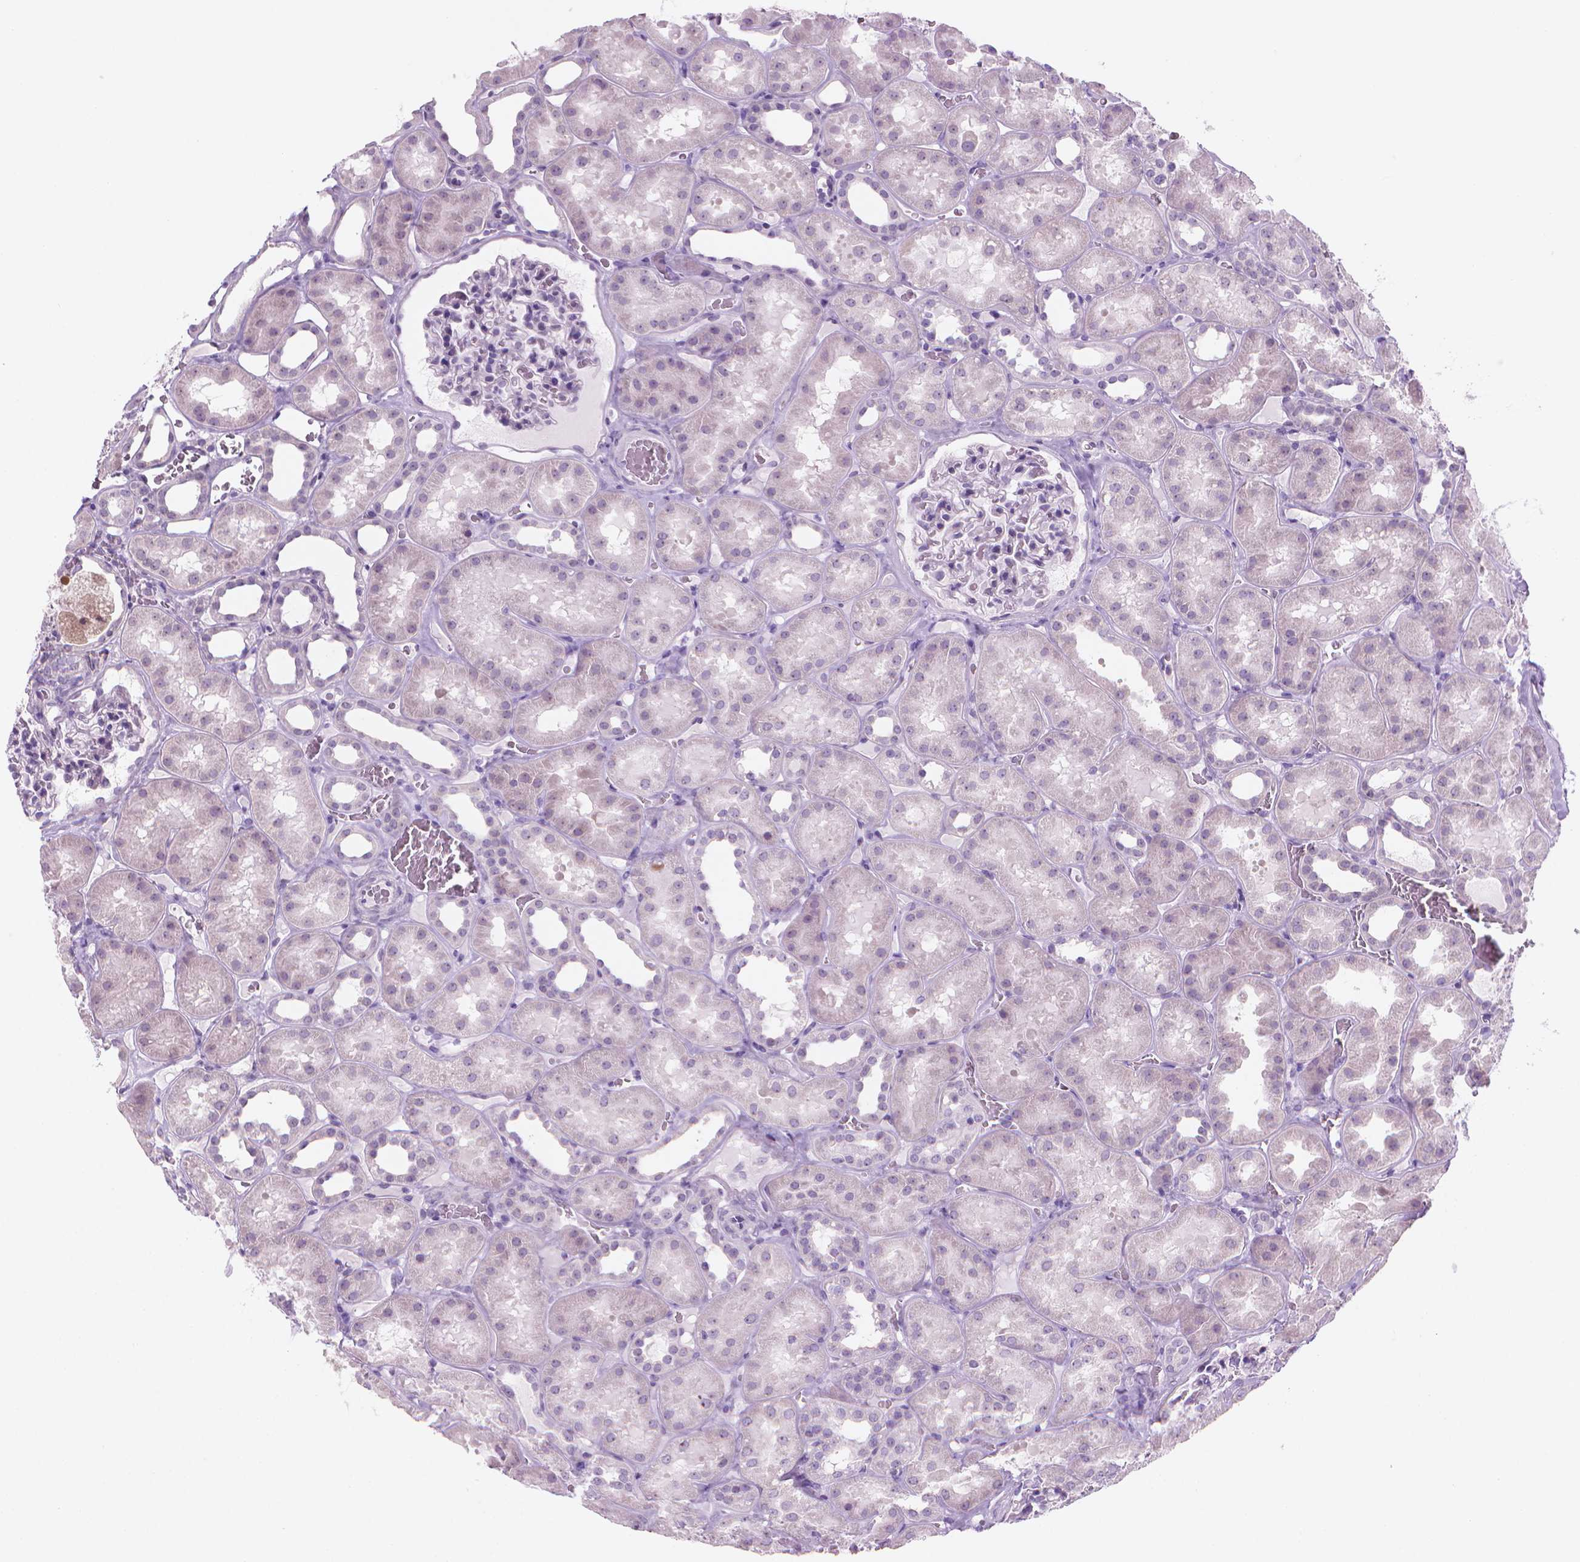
{"staining": {"intensity": "negative", "quantity": "none", "location": "none"}, "tissue": "kidney", "cell_type": "Cells in glomeruli", "image_type": "normal", "snomed": [{"axis": "morphology", "description": "Normal tissue, NOS"}, {"axis": "topography", "description": "Kidney"}], "caption": "Immunohistochemistry (IHC) photomicrograph of unremarkable human kidney stained for a protein (brown), which demonstrates no expression in cells in glomeruli.", "gene": "ENSG00000187186", "patient": {"sex": "female", "age": 41}}